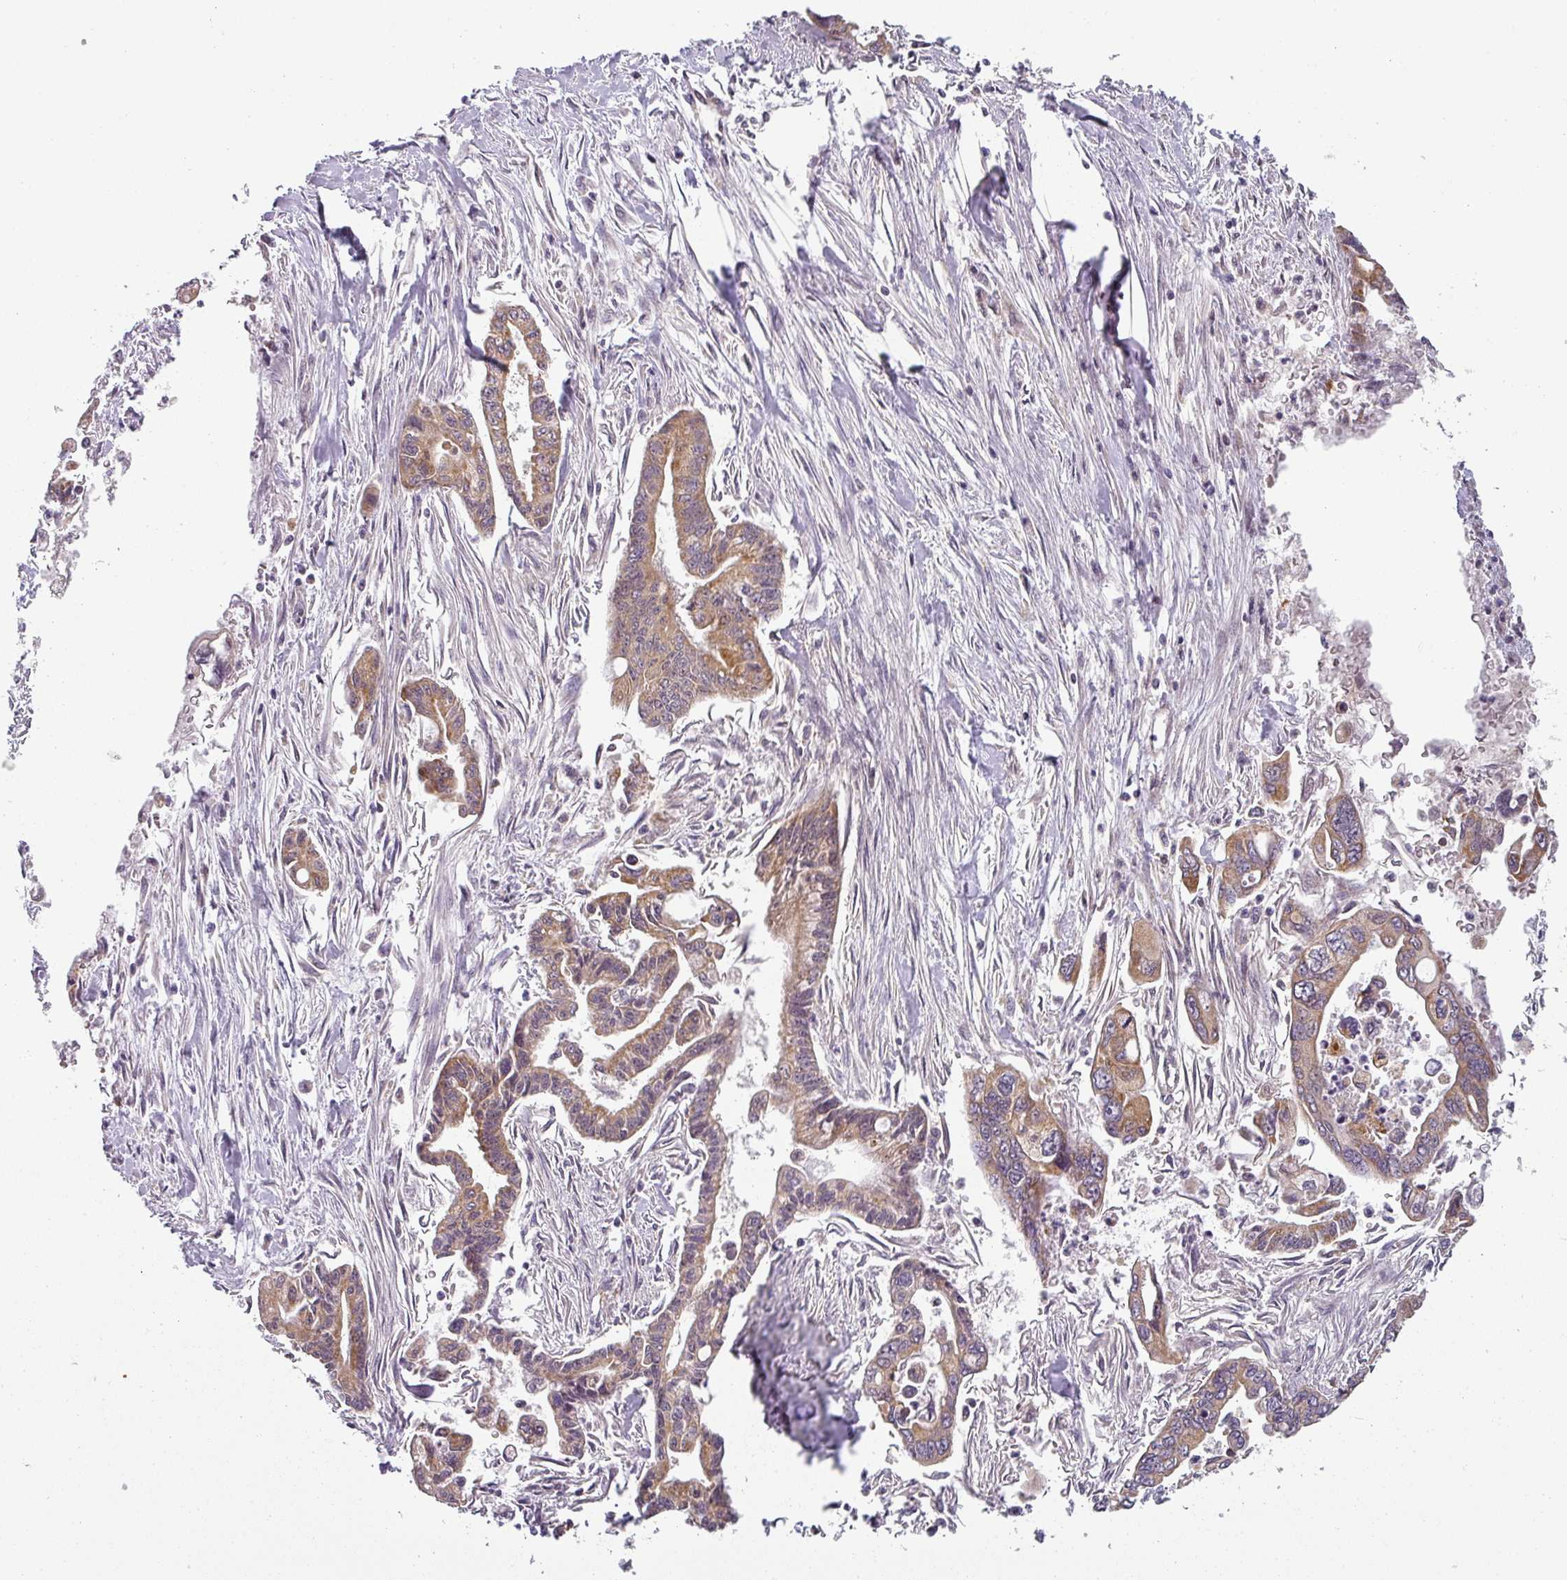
{"staining": {"intensity": "moderate", "quantity": ">75%", "location": "cytoplasmic/membranous"}, "tissue": "pancreatic cancer", "cell_type": "Tumor cells", "image_type": "cancer", "snomed": [{"axis": "morphology", "description": "Adenocarcinoma, NOS"}, {"axis": "topography", "description": "Pancreas"}], "caption": "Tumor cells reveal moderate cytoplasmic/membranous positivity in about >75% of cells in pancreatic cancer (adenocarcinoma). The protein of interest is shown in brown color, while the nuclei are stained blue.", "gene": "MRPS16", "patient": {"sex": "male", "age": 70}}